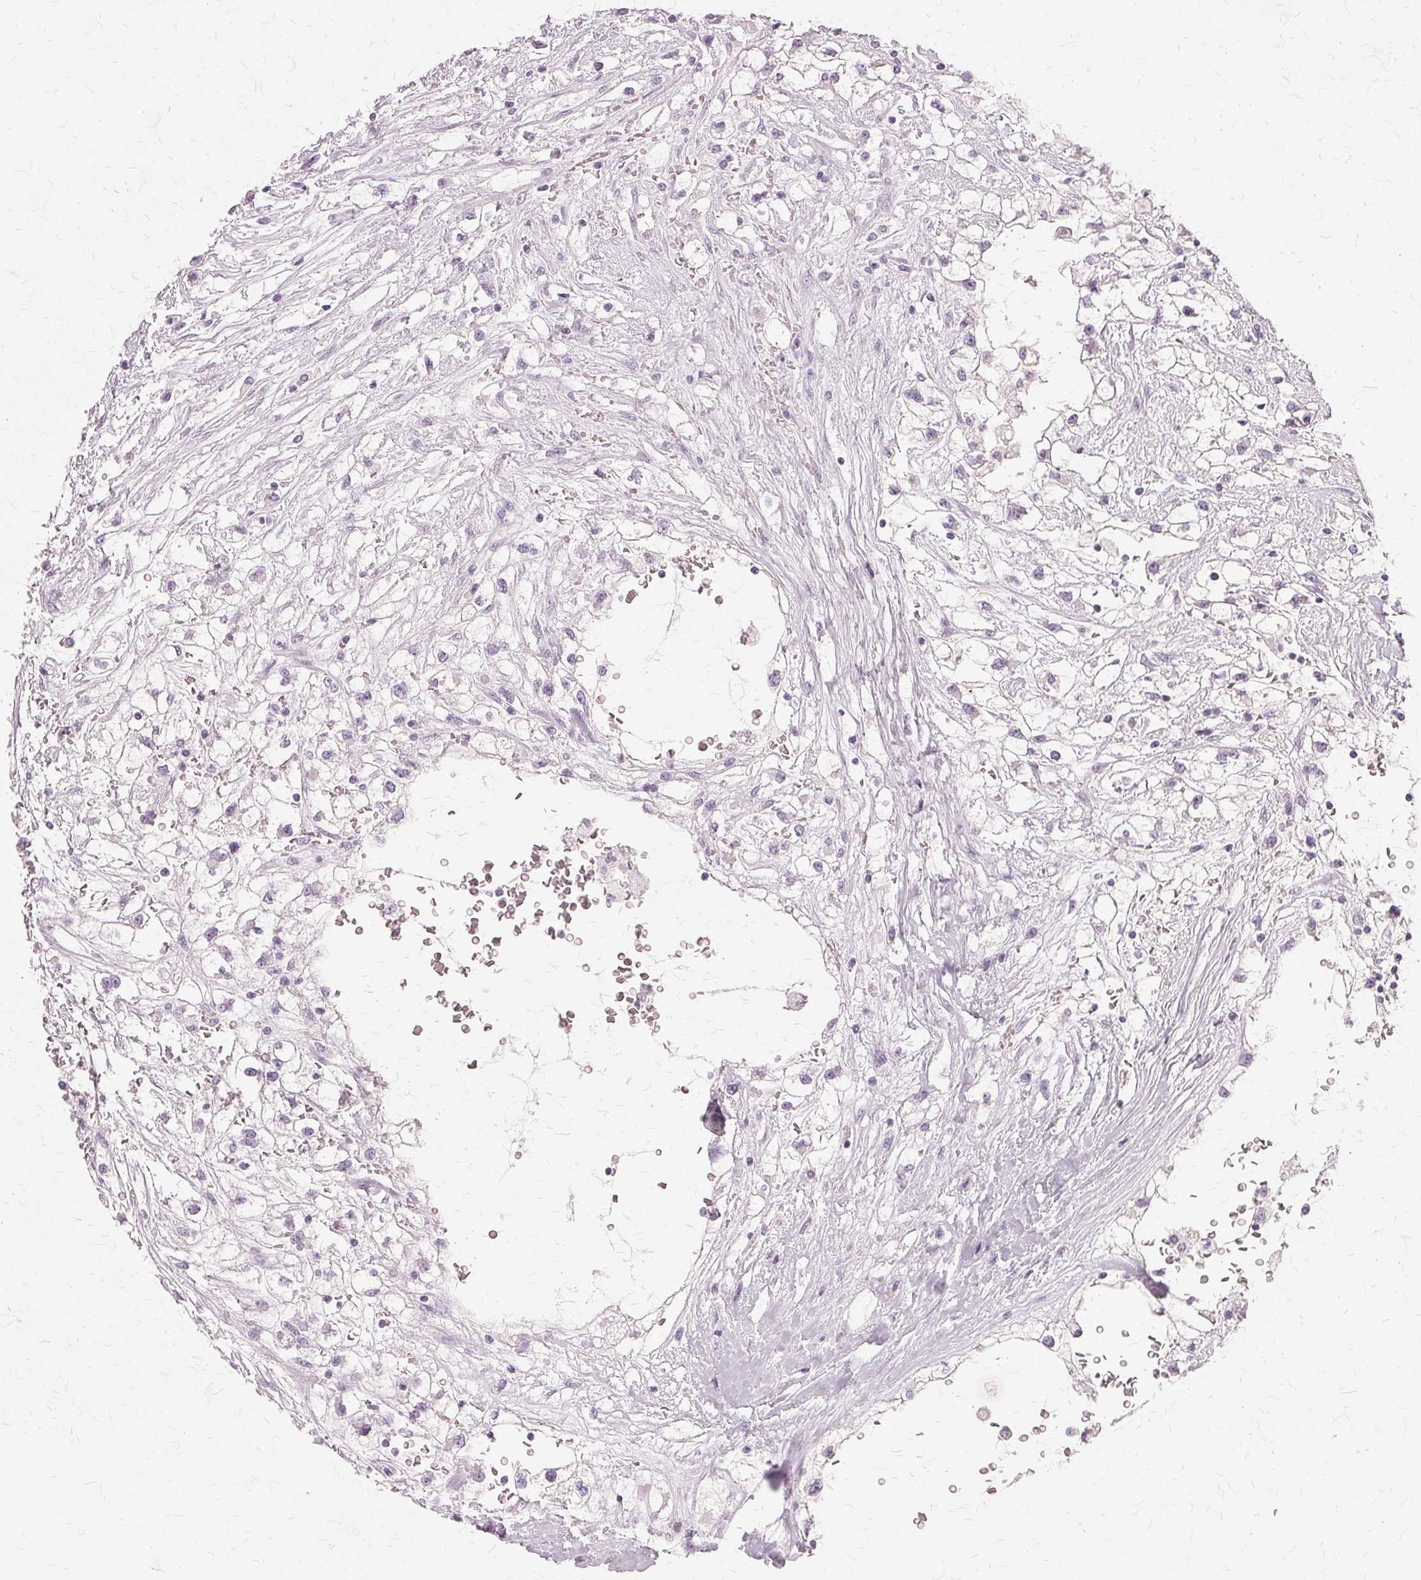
{"staining": {"intensity": "negative", "quantity": "none", "location": "none"}, "tissue": "renal cancer", "cell_type": "Tumor cells", "image_type": "cancer", "snomed": [{"axis": "morphology", "description": "Adenocarcinoma, NOS"}, {"axis": "topography", "description": "Kidney"}], "caption": "DAB (3,3'-diaminobenzidine) immunohistochemical staining of human renal cancer exhibits no significant expression in tumor cells.", "gene": "SLC45A3", "patient": {"sex": "male", "age": 59}}